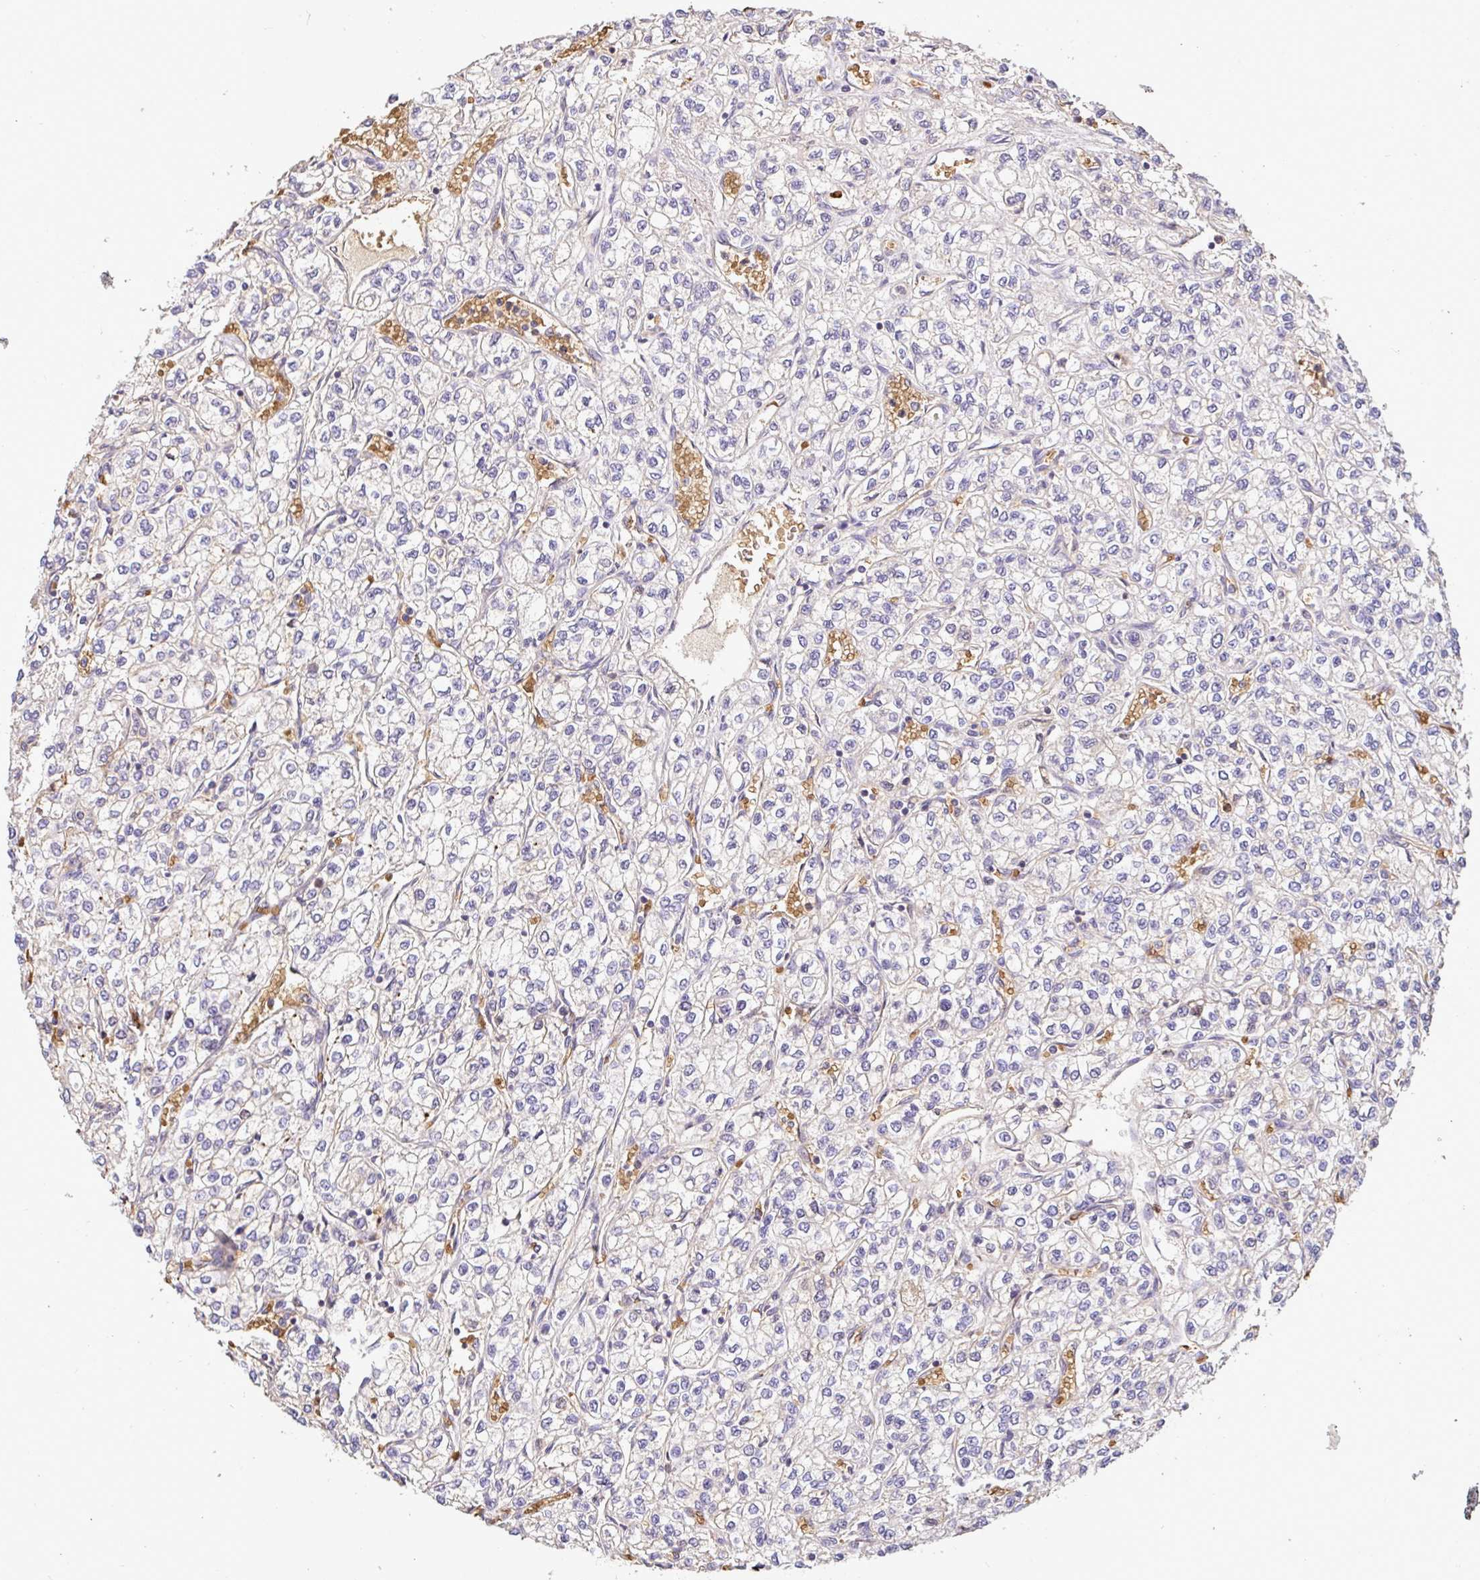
{"staining": {"intensity": "negative", "quantity": "none", "location": "none"}, "tissue": "renal cancer", "cell_type": "Tumor cells", "image_type": "cancer", "snomed": [{"axis": "morphology", "description": "Adenocarcinoma, NOS"}, {"axis": "topography", "description": "Kidney"}], "caption": "DAB immunohistochemical staining of adenocarcinoma (renal) displays no significant expression in tumor cells. The staining is performed using DAB brown chromogen with nuclei counter-stained in using hematoxylin.", "gene": "C1QTNF9B", "patient": {"sex": "male", "age": 80}}